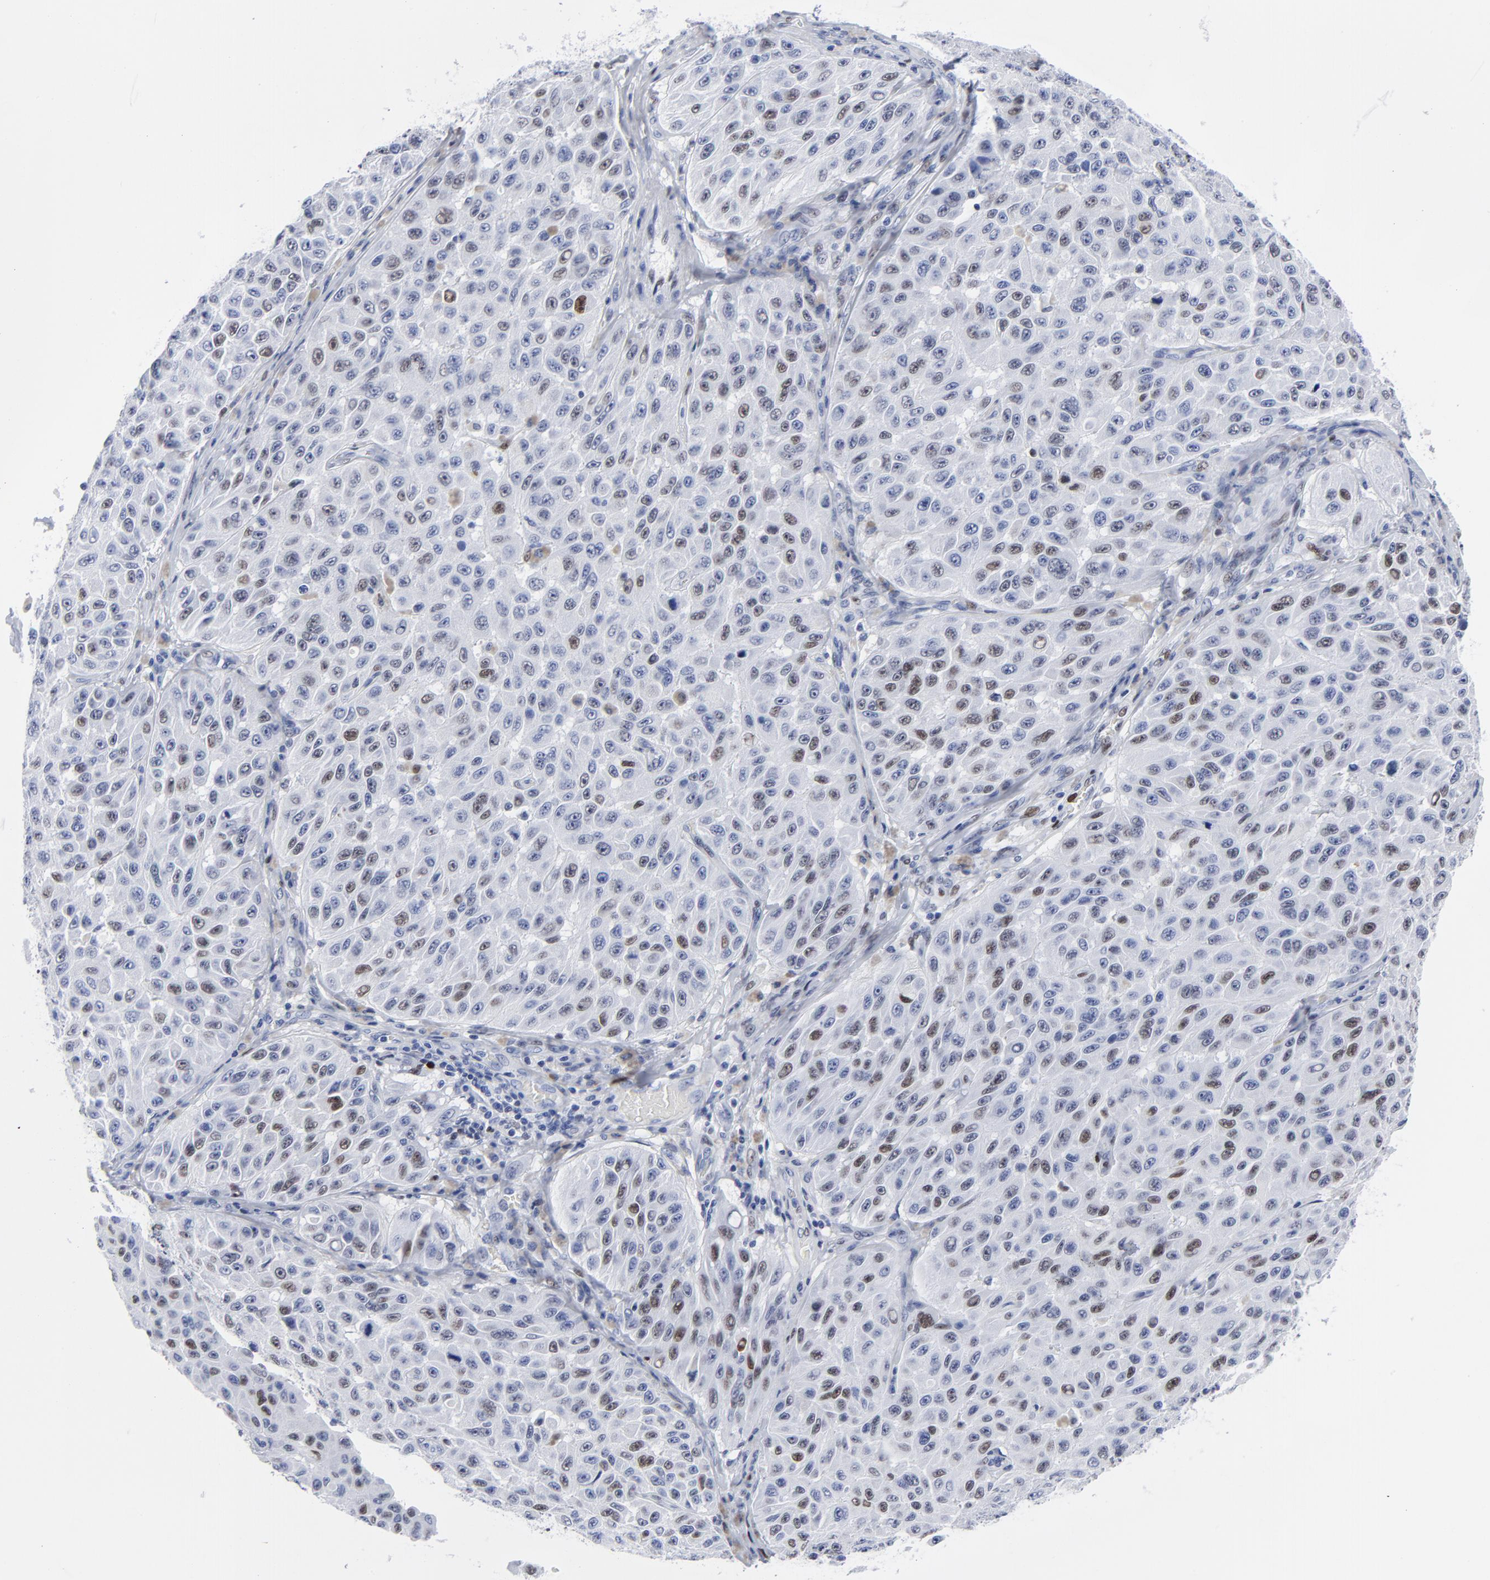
{"staining": {"intensity": "moderate", "quantity": "25%-75%", "location": "nuclear"}, "tissue": "melanoma", "cell_type": "Tumor cells", "image_type": "cancer", "snomed": [{"axis": "morphology", "description": "Malignant melanoma, NOS"}, {"axis": "topography", "description": "Skin"}], "caption": "Immunohistochemical staining of melanoma exhibits moderate nuclear protein expression in approximately 25%-75% of tumor cells. Immunohistochemistry stains the protein in brown and the nuclei are stained blue.", "gene": "JUN", "patient": {"sex": "male", "age": 30}}